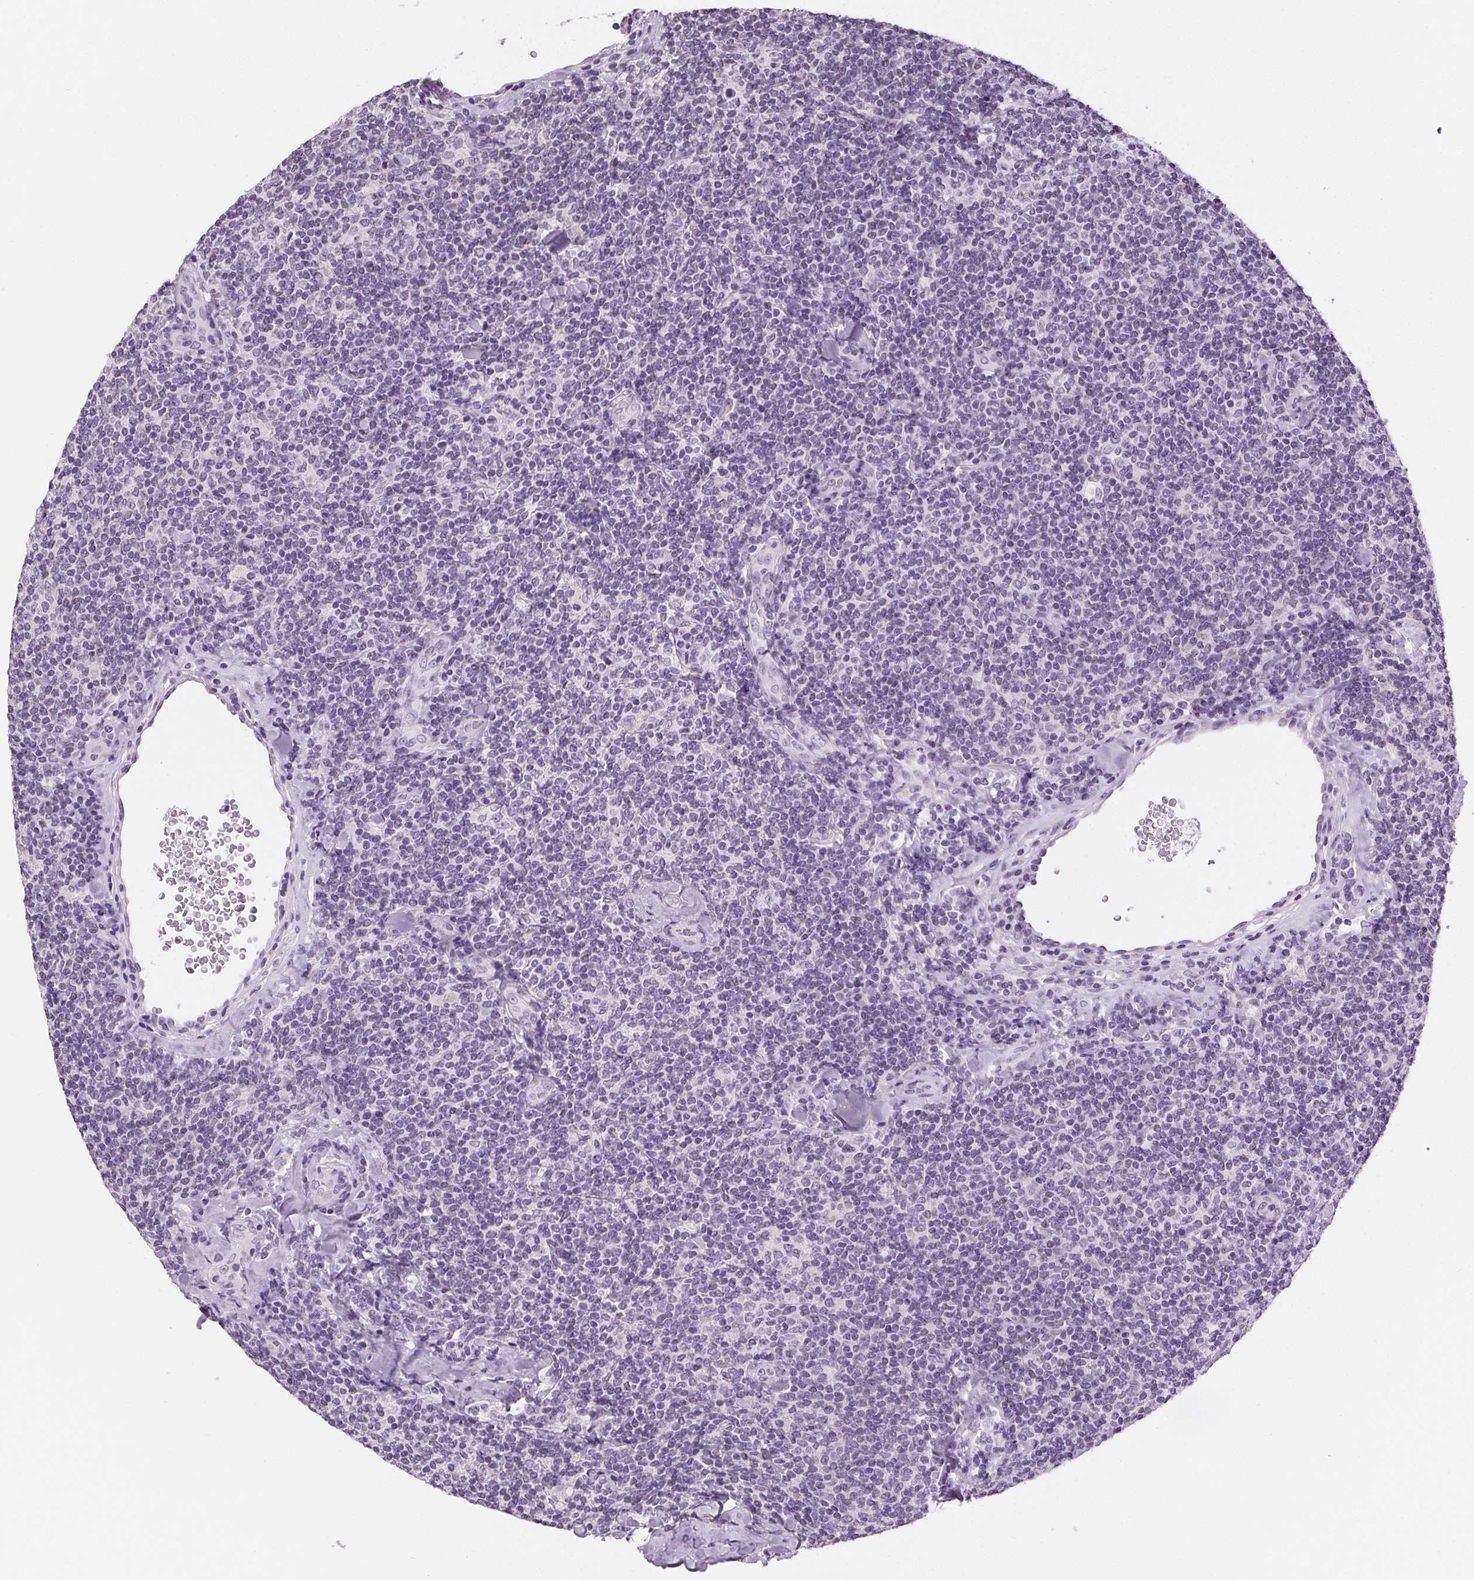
{"staining": {"intensity": "negative", "quantity": "none", "location": "none"}, "tissue": "lymphoma", "cell_type": "Tumor cells", "image_type": "cancer", "snomed": [{"axis": "morphology", "description": "Malignant lymphoma, non-Hodgkin's type, Low grade"}, {"axis": "topography", "description": "Lymph node"}], "caption": "IHC histopathology image of low-grade malignant lymphoma, non-Hodgkin's type stained for a protein (brown), which demonstrates no expression in tumor cells.", "gene": "MISP", "patient": {"sex": "female", "age": 56}}